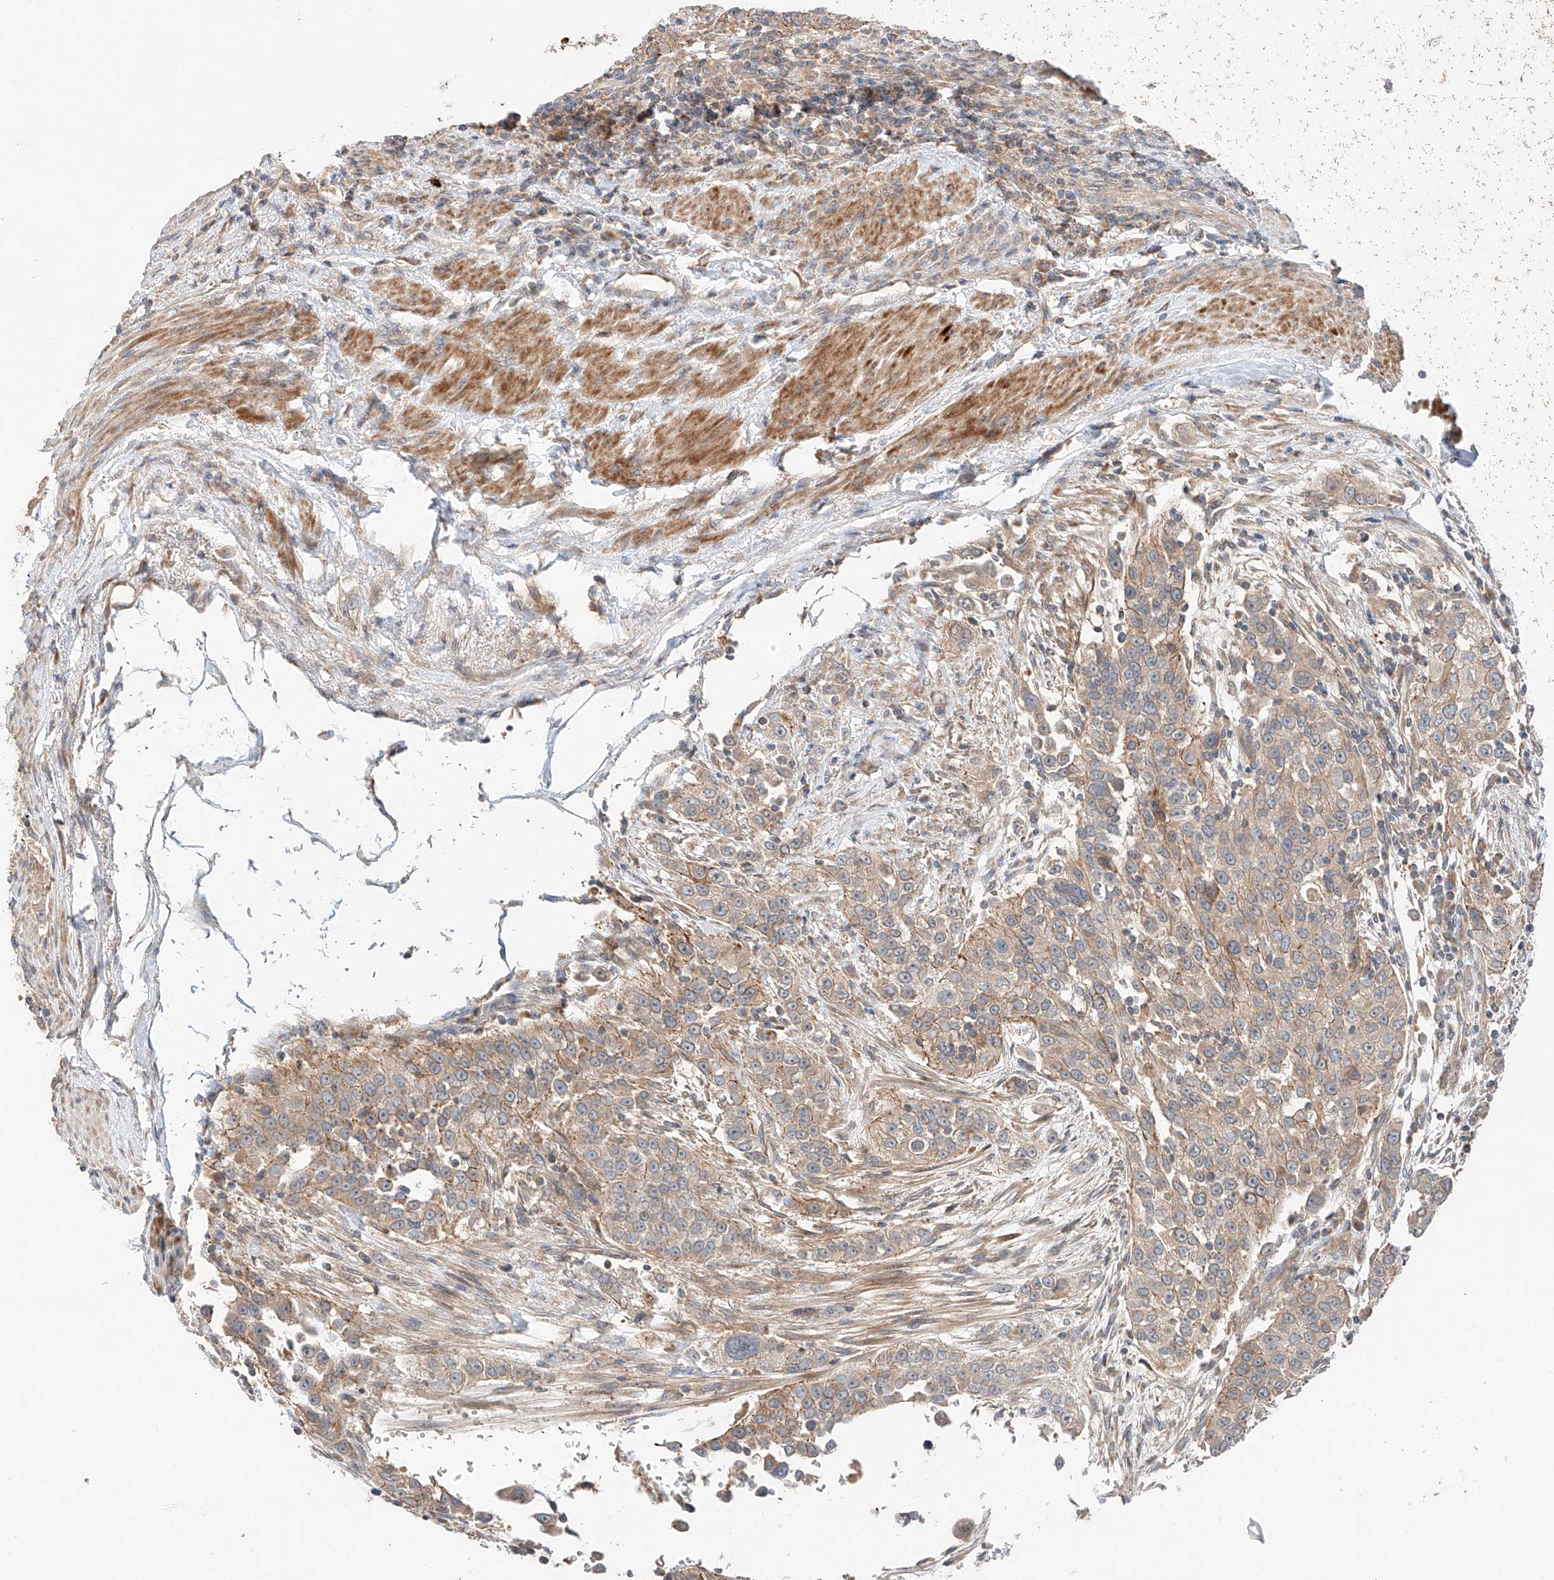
{"staining": {"intensity": "moderate", "quantity": "25%-75%", "location": "cytoplasmic/membranous"}, "tissue": "urothelial cancer", "cell_type": "Tumor cells", "image_type": "cancer", "snomed": [{"axis": "morphology", "description": "Urothelial carcinoma, High grade"}, {"axis": "topography", "description": "Urinary bladder"}], "caption": "Human urothelial cancer stained for a protein (brown) displays moderate cytoplasmic/membranous positive positivity in approximately 25%-75% of tumor cells.", "gene": "XPNPEP1", "patient": {"sex": "female", "age": 80}}